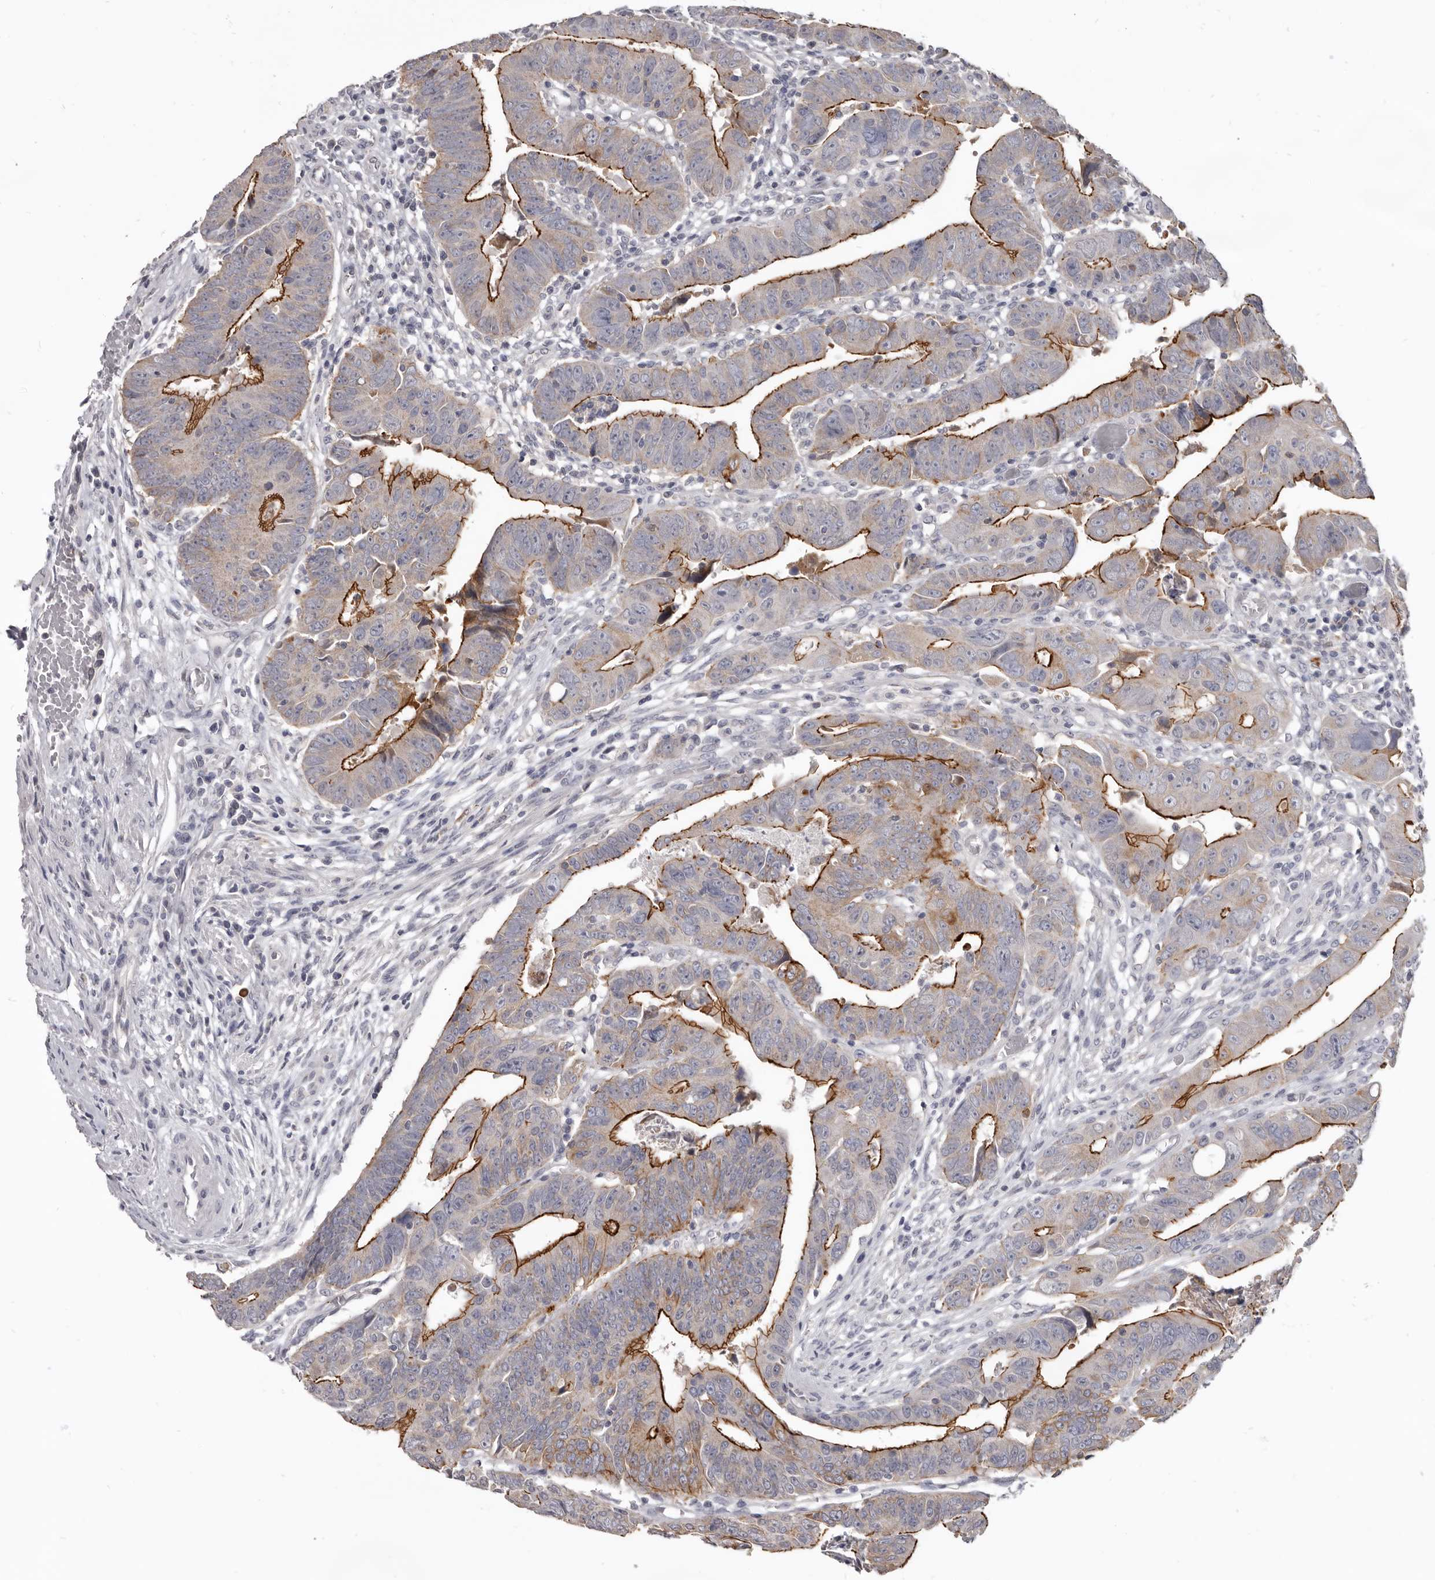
{"staining": {"intensity": "strong", "quantity": "25%-75%", "location": "cytoplasmic/membranous"}, "tissue": "colorectal cancer", "cell_type": "Tumor cells", "image_type": "cancer", "snomed": [{"axis": "morphology", "description": "Adenocarcinoma, NOS"}, {"axis": "topography", "description": "Rectum"}], "caption": "Colorectal adenocarcinoma stained for a protein shows strong cytoplasmic/membranous positivity in tumor cells. (IHC, brightfield microscopy, high magnification).", "gene": "CGN", "patient": {"sex": "female", "age": 65}}